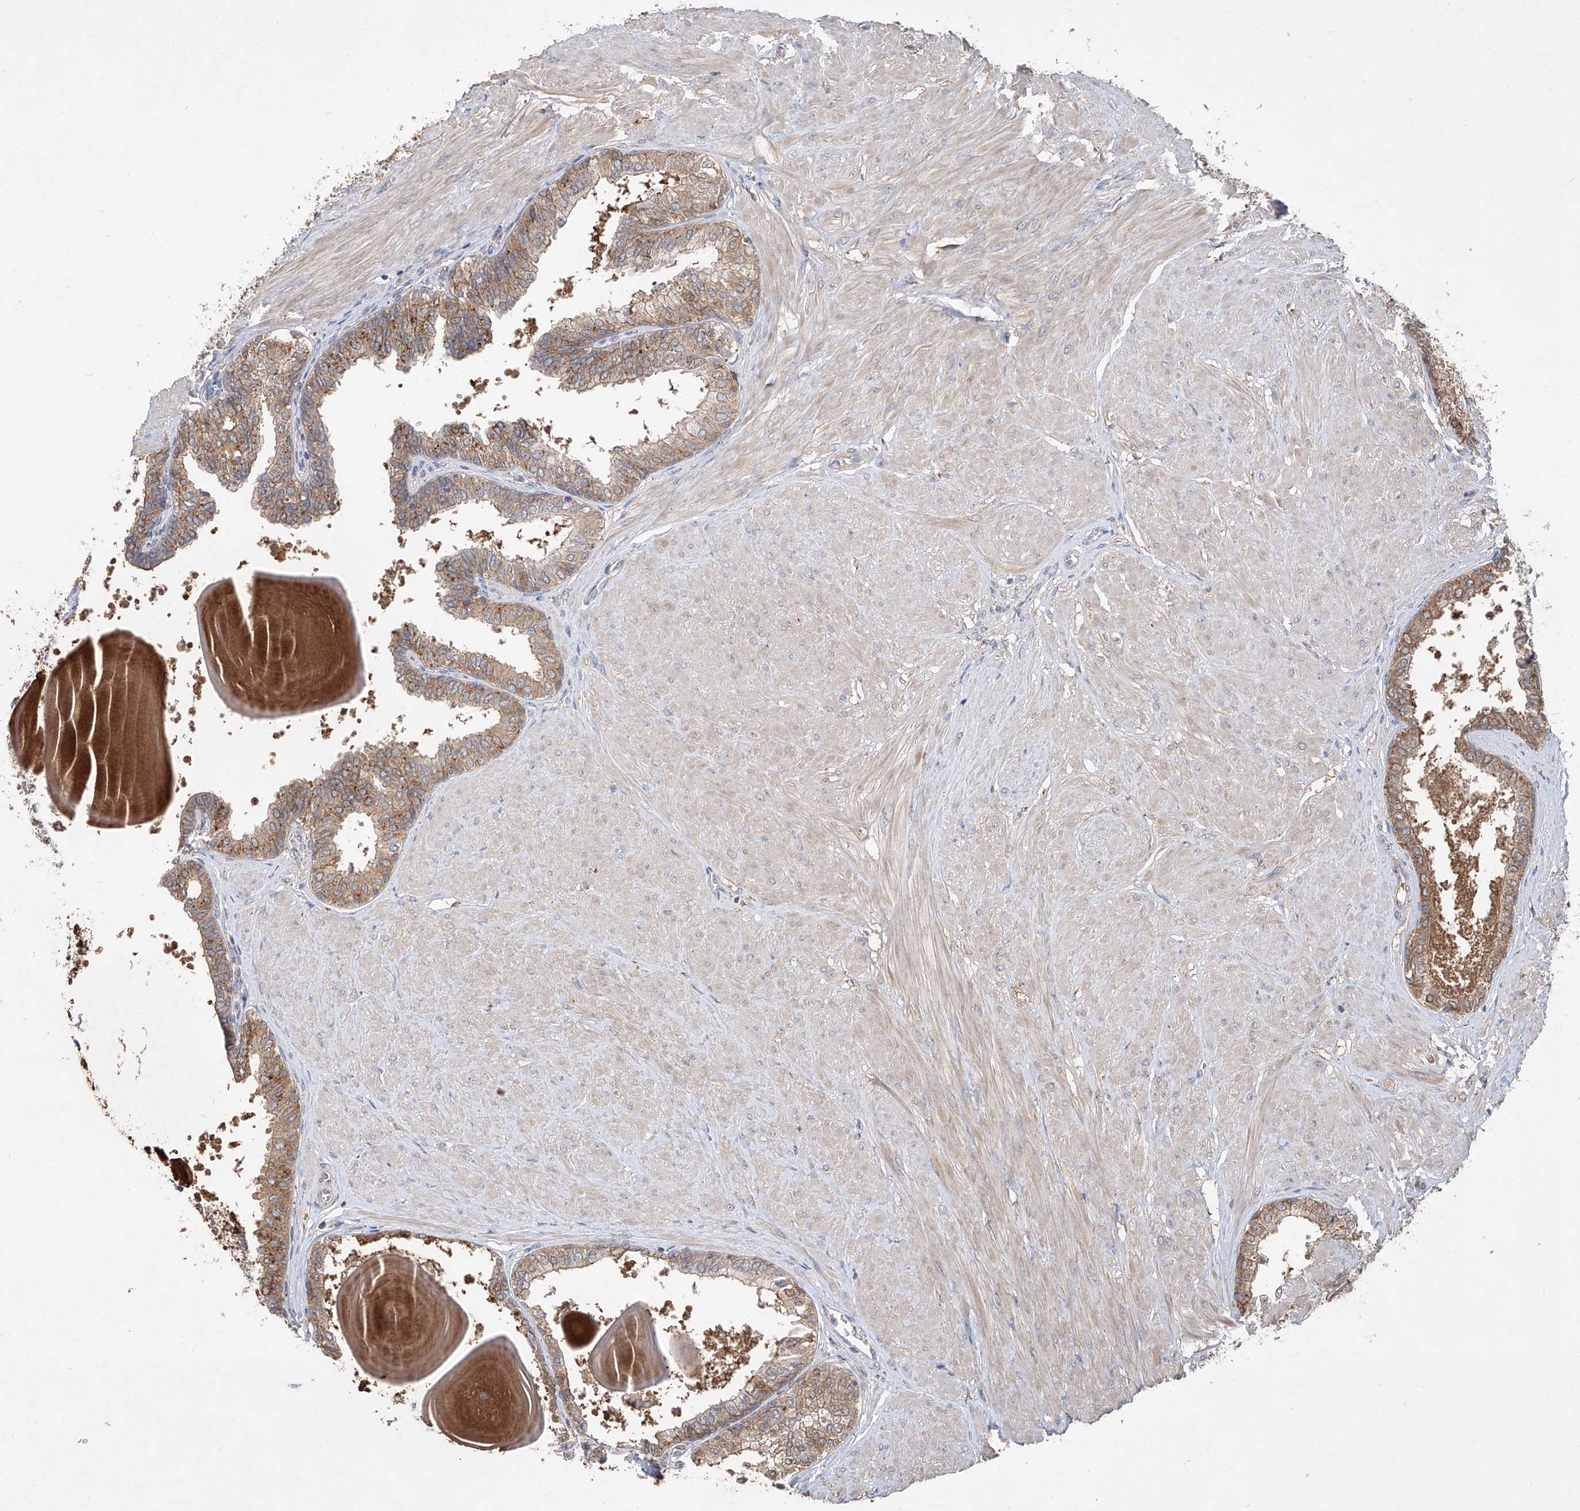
{"staining": {"intensity": "moderate", "quantity": ">75%", "location": "cytoplasmic/membranous"}, "tissue": "prostate", "cell_type": "Glandular cells", "image_type": "normal", "snomed": [{"axis": "morphology", "description": "Normal tissue, NOS"}, {"axis": "topography", "description": "Prostate"}], "caption": "IHC image of normal prostate stained for a protein (brown), which shows medium levels of moderate cytoplasmic/membranous staining in approximately >75% of glandular cells.", "gene": "EDN1", "patient": {"sex": "male", "age": 48}}